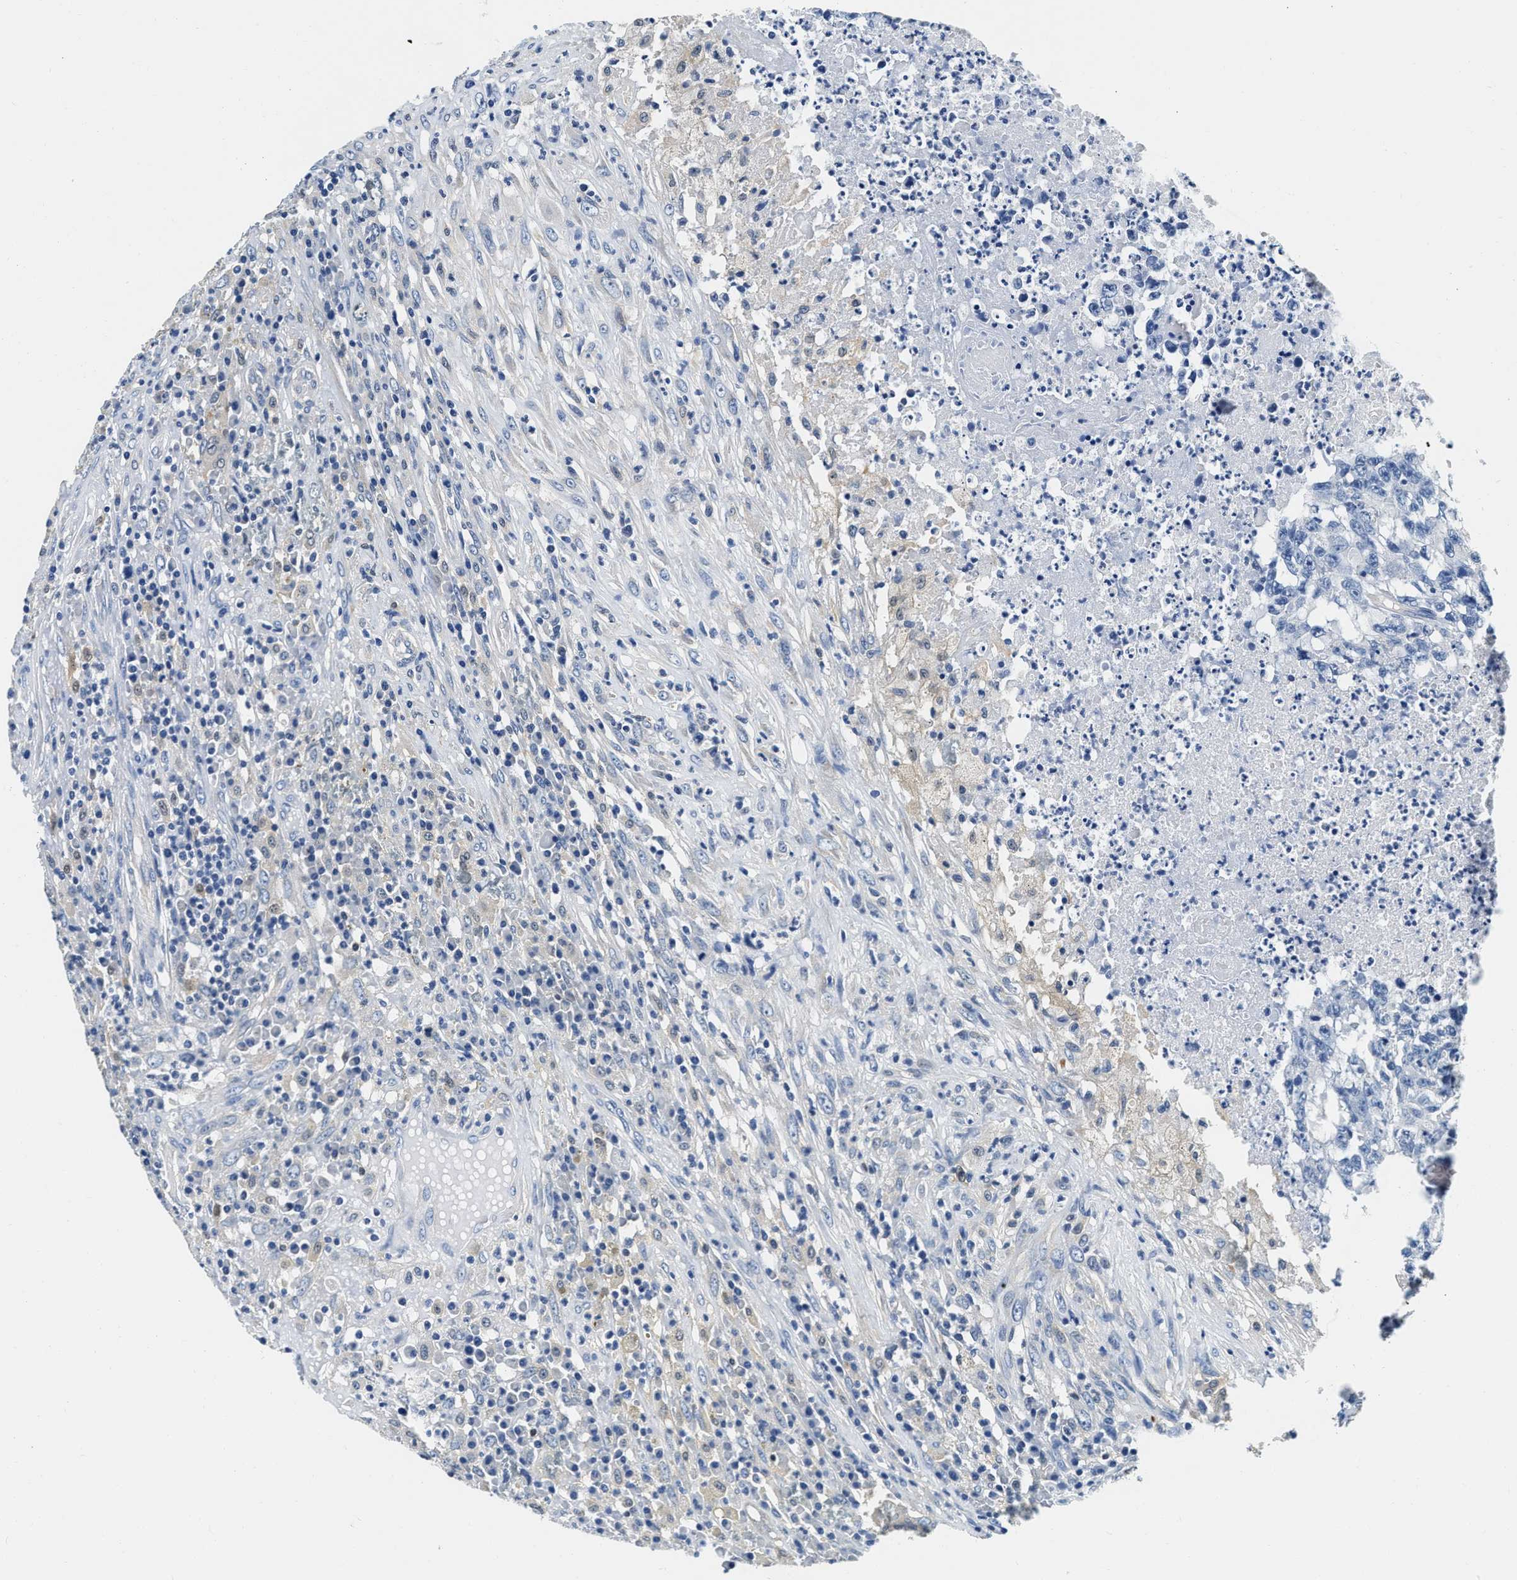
{"staining": {"intensity": "negative", "quantity": "none", "location": "none"}, "tissue": "testis cancer", "cell_type": "Tumor cells", "image_type": "cancer", "snomed": [{"axis": "morphology", "description": "Necrosis, NOS"}, {"axis": "morphology", "description": "Carcinoma, Embryonal, NOS"}, {"axis": "topography", "description": "Testis"}], "caption": "Tumor cells show no significant protein expression in testis embryonal carcinoma.", "gene": "EIF2AK2", "patient": {"sex": "male", "age": 19}}